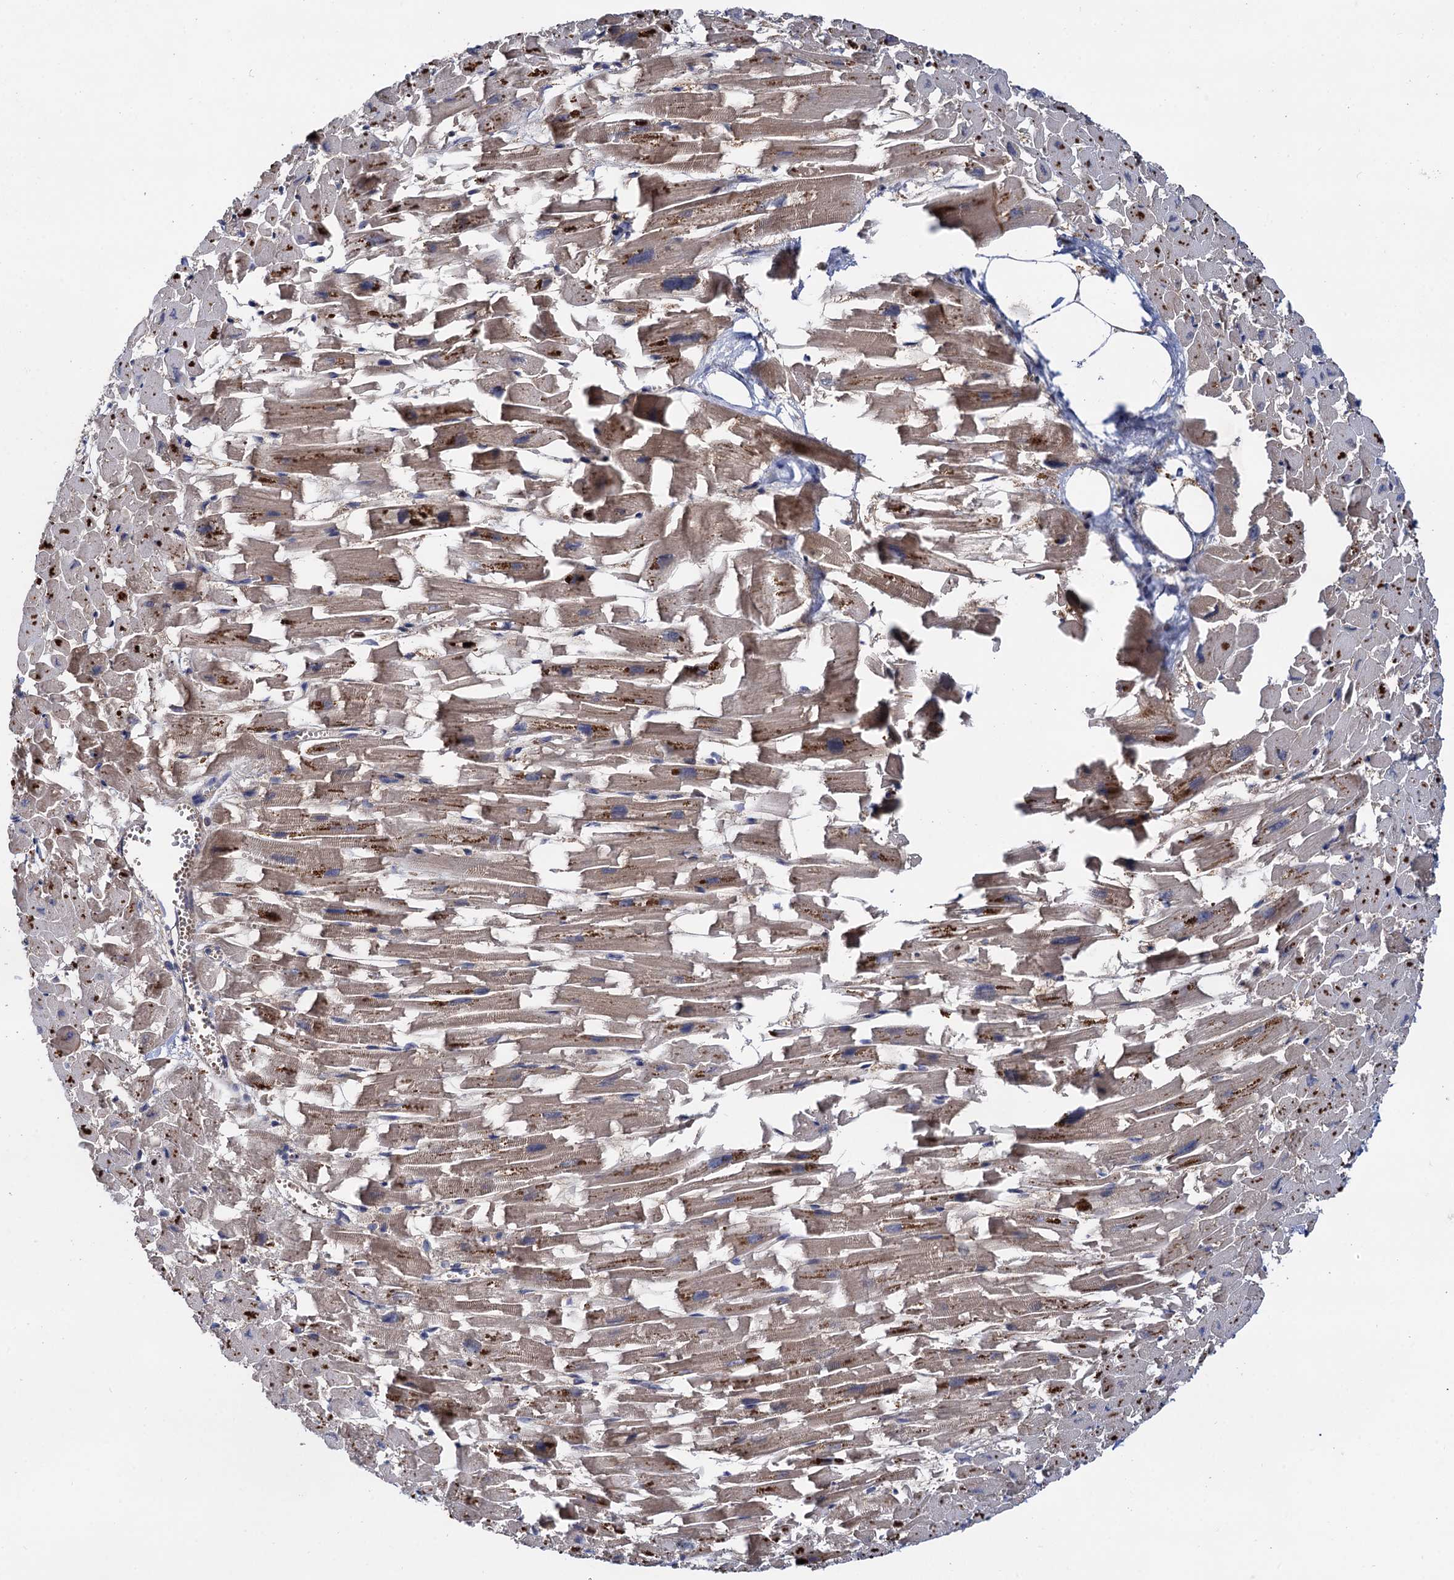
{"staining": {"intensity": "moderate", "quantity": "25%-75%", "location": "cytoplasmic/membranous"}, "tissue": "heart muscle", "cell_type": "Cardiomyocytes", "image_type": "normal", "snomed": [{"axis": "morphology", "description": "Normal tissue, NOS"}, {"axis": "topography", "description": "Heart"}], "caption": "The image exhibits immunohistochemical staining of normal heart muscle. There is moderate cytoplasmic/membranous positivity is appreciated in approximately 25%-75% of cardiomyocytes.", "gene": "SELENOP", "patient": {"sex": "female", "age": 64}}